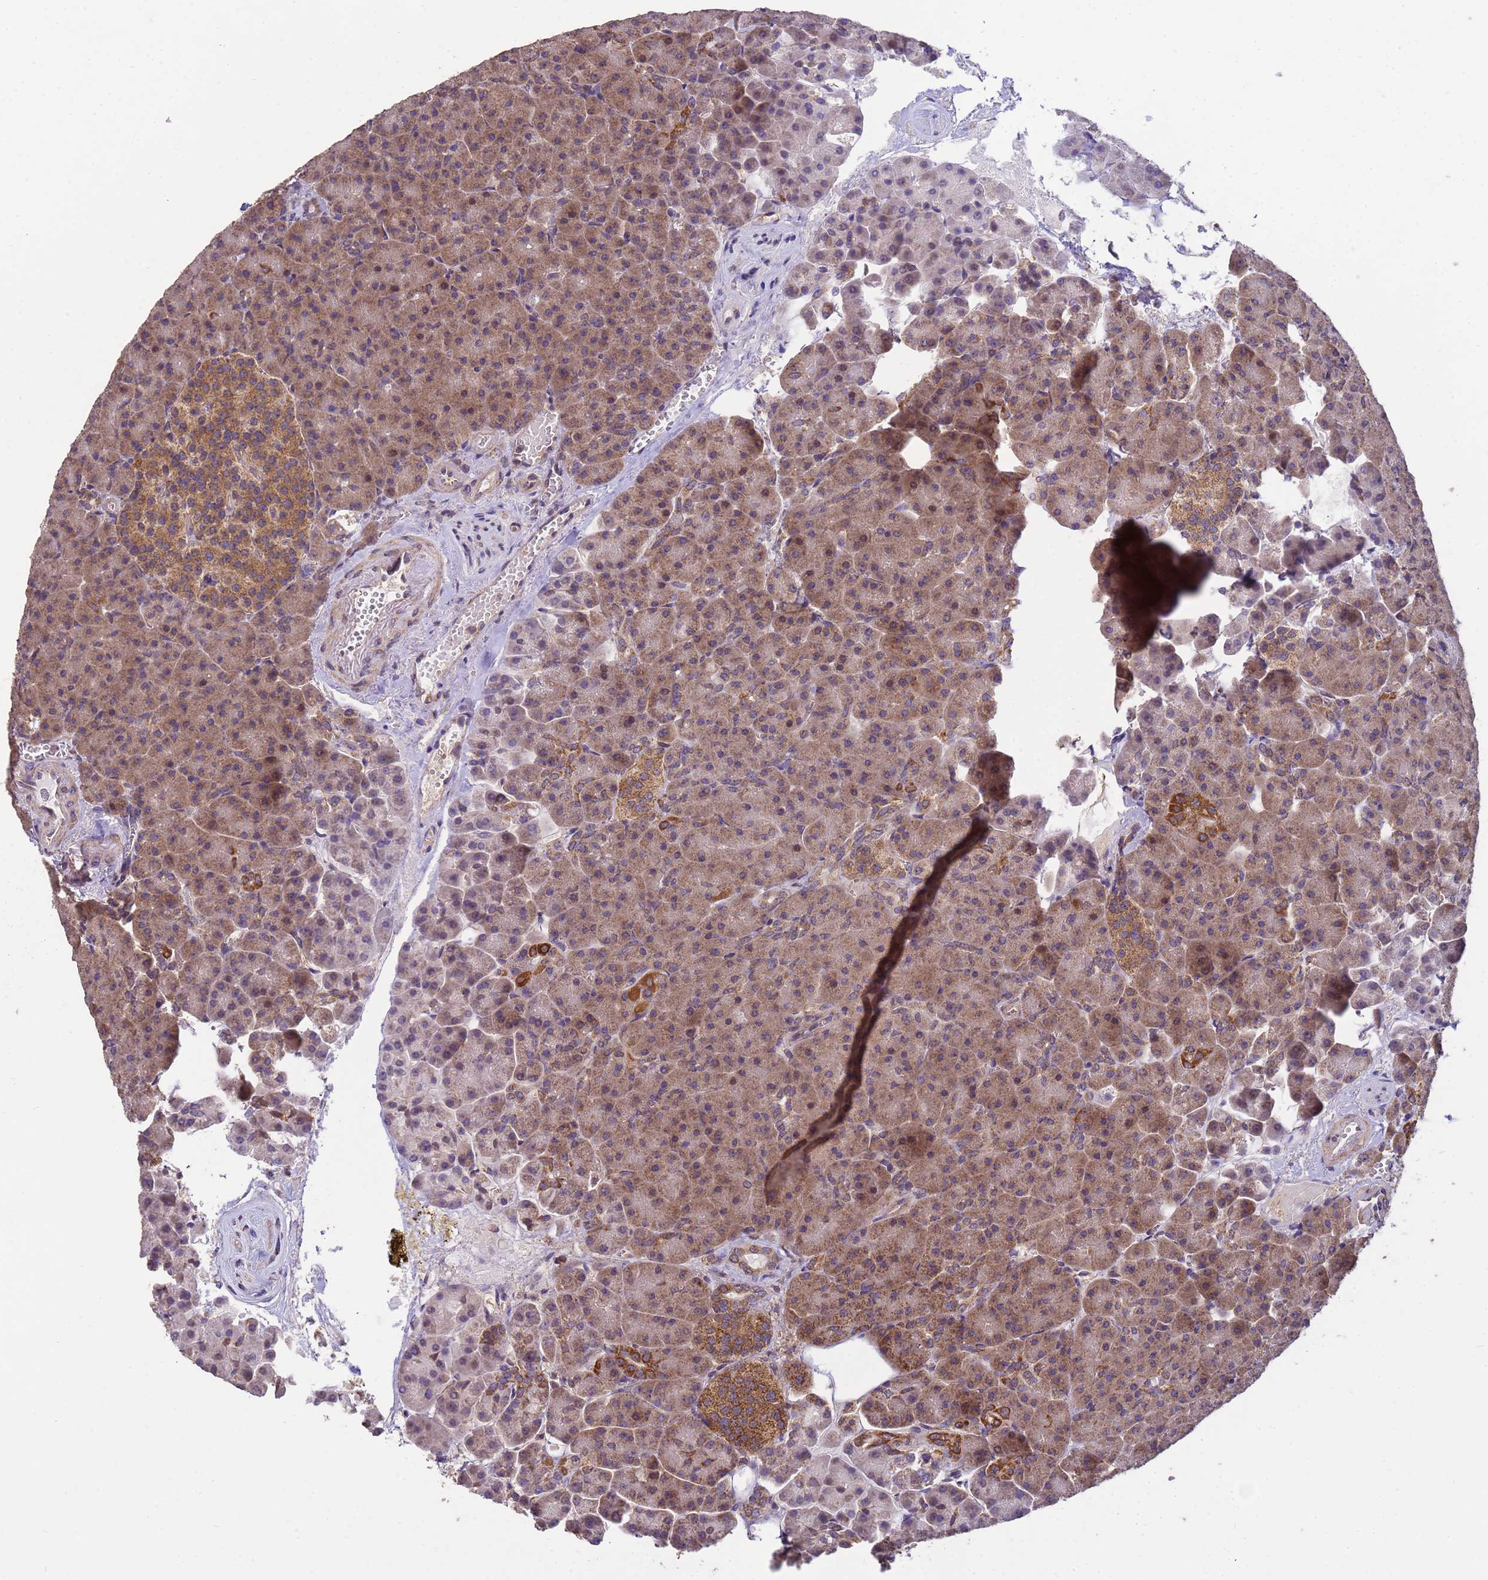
{"staining": {"intensity": "moderate", "quantity": ">75%", "location": "cytoplasmic/membranous"}, "tissue": "pancreas", "cell_type": "Exocrine glandular cells", "image_type": "normal", "snomed": [{"axis": "morphology", "description": "Normal tissue, NOS"}, {"axis": "topography", "description": "Pancreas"}], "caption": "Human pancreas stained for a protein (brown) demonstrates moderate cytoplasmic/membranous positive positivity in approximately >75% of exocrine glandular cells.", "gene": "P2RX7", "patient": {"sex": "female", "age": 74}}